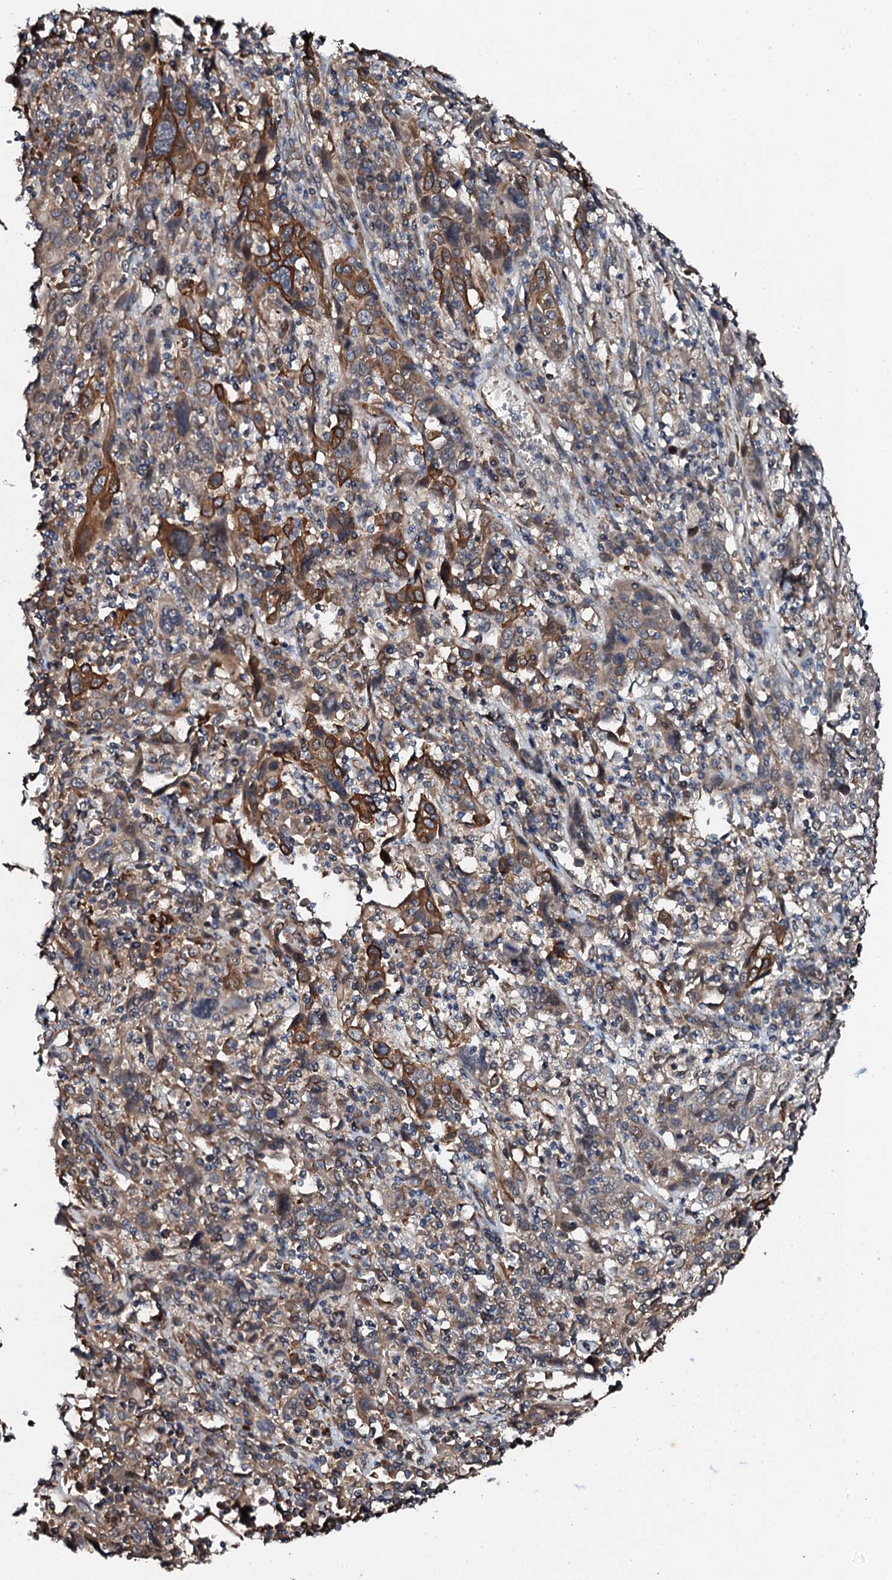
{"staining": {"intensity": "strong", "quantity": "<25%", "location": "cytoplasmic/membranous,nuclear"}, "tissue": "cervical cancer", "cell_type": "Tumor cells", "image_type": "cancer", "snomed": [{"axis": "morphology", "description": "Squamous cell carcinoma, NOS"}, {"axis": "topography", "description": "Cervix"}], "caption": "The immunohistochemical stain labels strong cytoplasmic/membranous and nuclear positivity in tumor cells of cervical cancer (squamous cell carcinoma) tissue.", "gene": "ADAMTS10", "patient": {"sex": "female", "age": 46}}